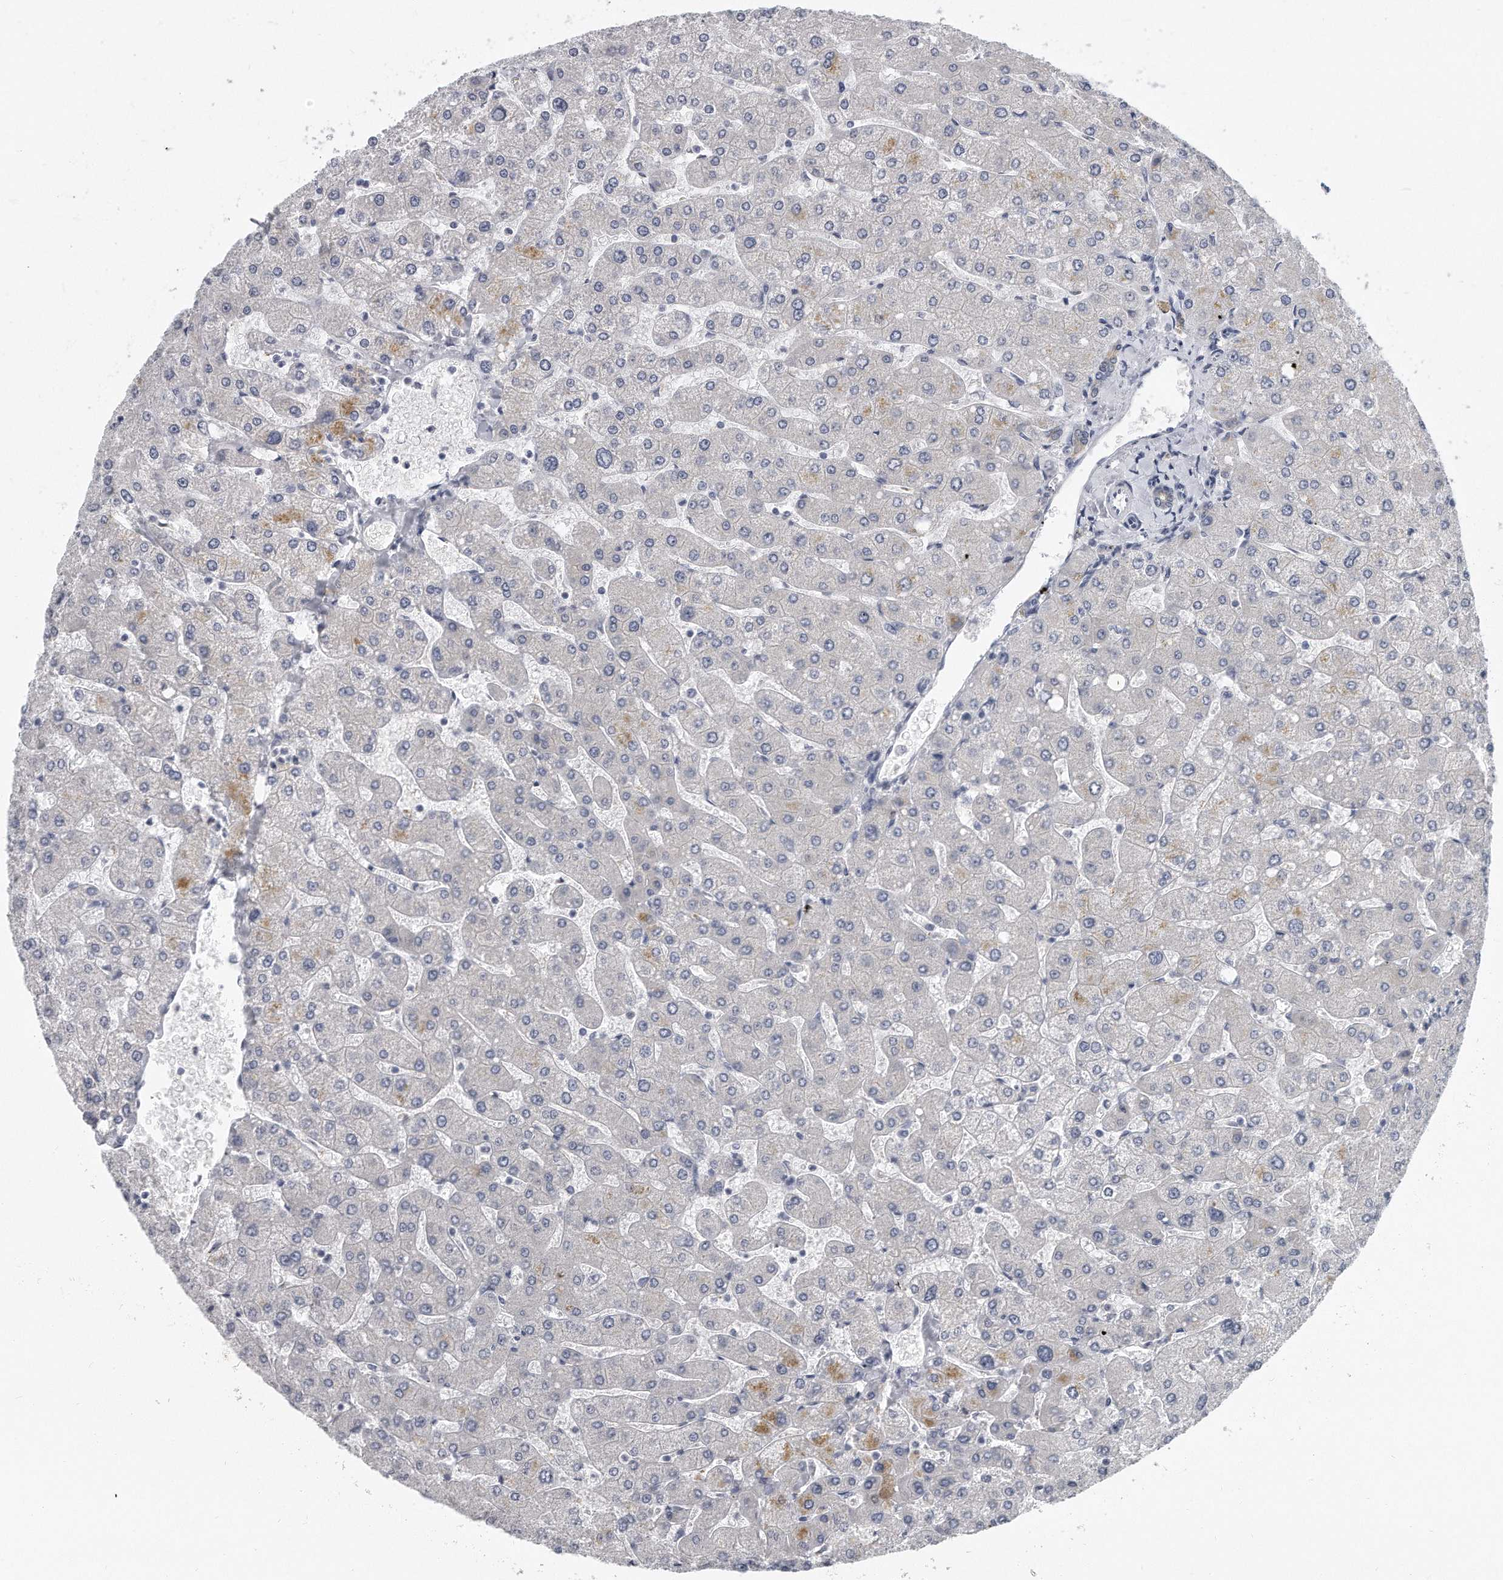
{"staining": {"intensity": "weak", "quantity": ">75%", "location": "cytoplasmic/membranous"}, "tissue": "liver", "cell_type": "Cholangiocytes", "image_type": "normal", "snomed": [{"axis": "morphology", "description": "Normal tissue, NOS"}, {"axis": "topography", "description": "Liver"}], "caption": "A brown stain highlights weak cytoplasmic/membranous staining of a protein in cholangiocytes of unremarkable human liver. (Brightfield microscopy of DAB IHC at high magnification).", "gene": "PLEKHA6", "patient": {"sex": "male", "age": 55}}